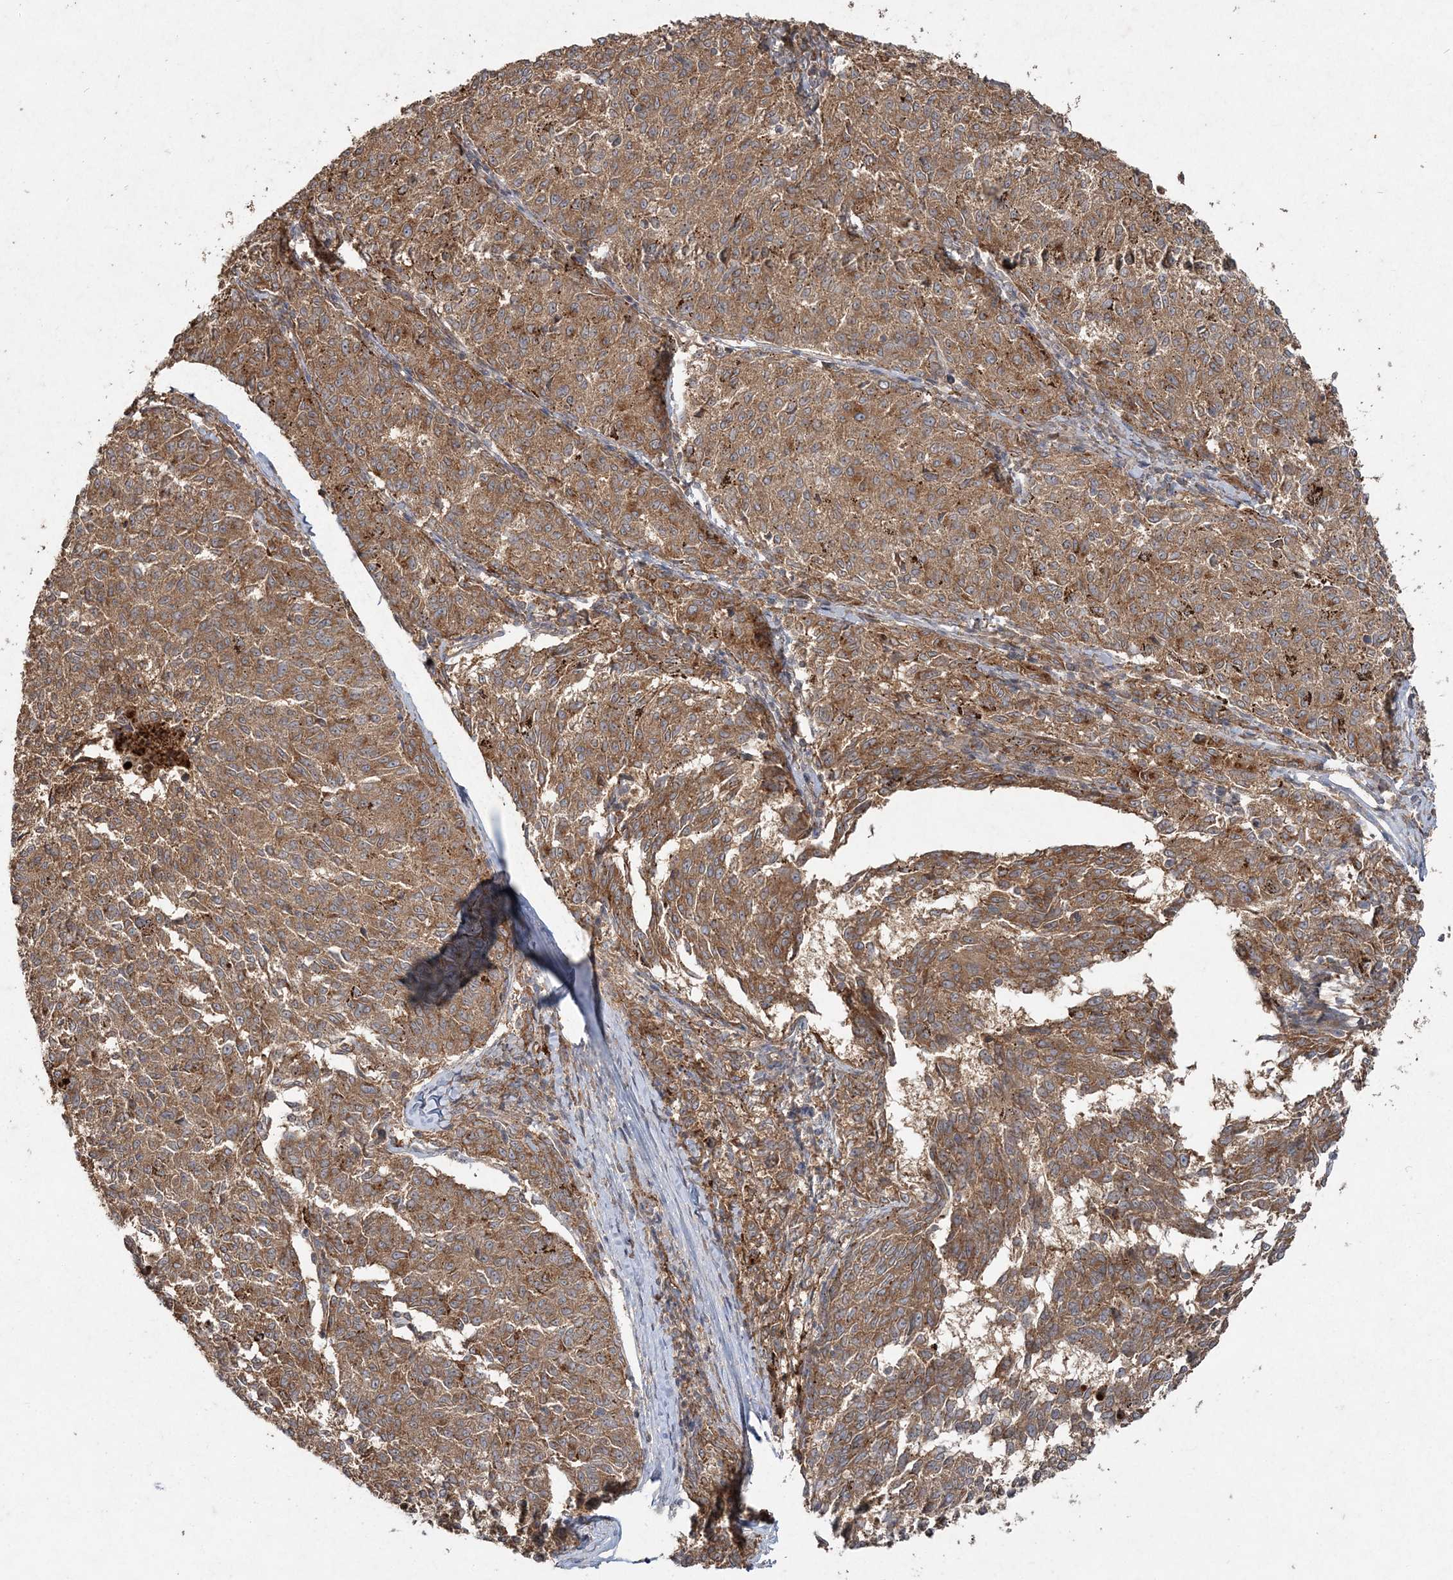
{"staining": {"intensity": "moderate", "quantity": ">75%", "location": "cytoplasmic/membranous"}, "tissue": "melanoma", "cell_type": "Tumor cells", "image_type": "cancer", "snomed": [{"axis": "morphology", "description": "Malignant melanoma, NOS"}, {"axis": "topography", "description": "Skin"}], "caption": "Immunohistochemistry histopathology image of neoplastic tissue: melanoma stained using immunohistochemistry shows medium levels of moderate protein expression localized specifically in the cytoplasmic/membranous of tumor cells, appearing as a cytoplasmic/membranous brown color.", "gene": "SPRY1", "patient": {"sex": "female", "age": 72}}